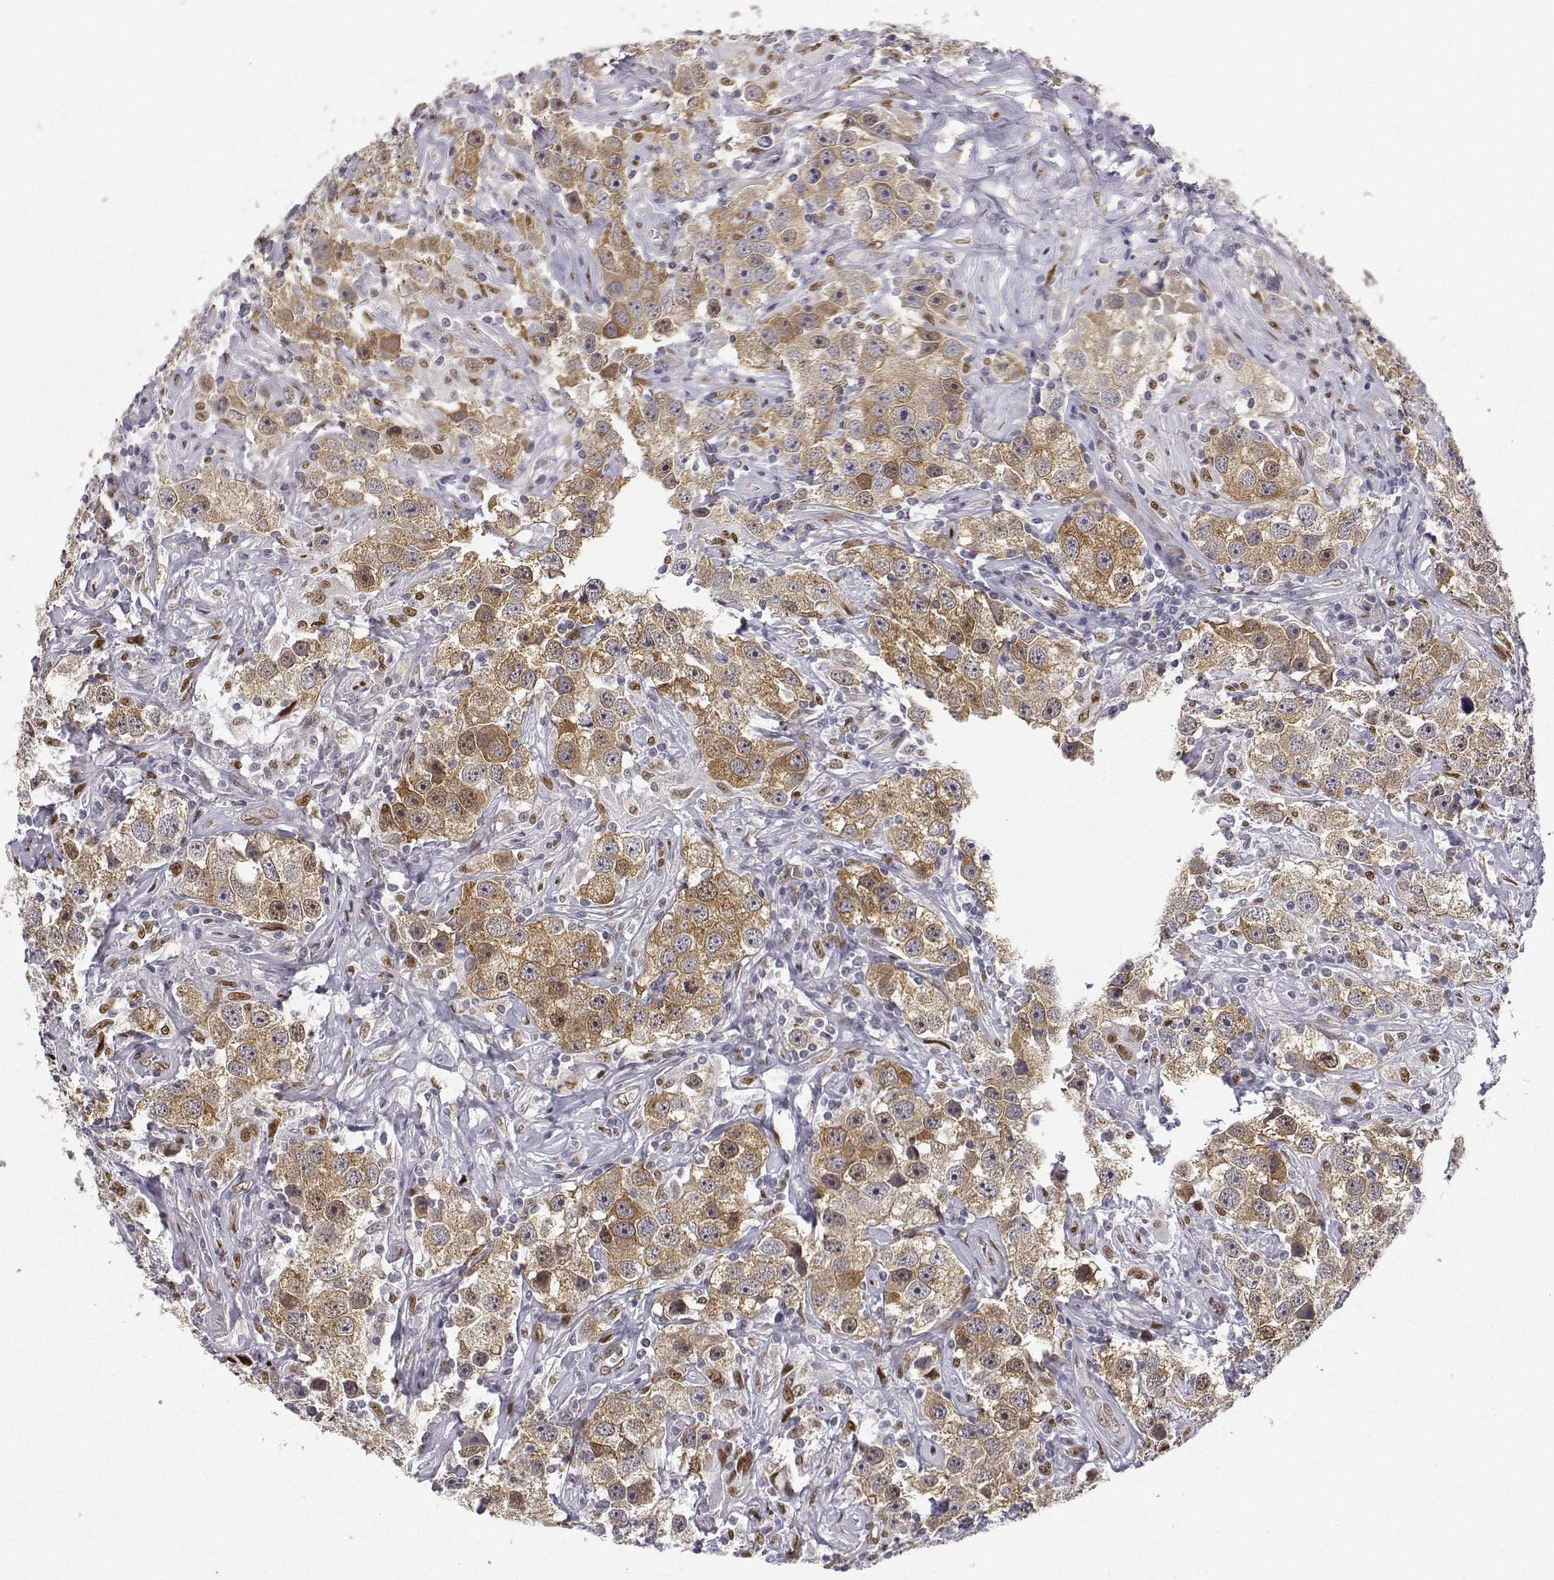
{"staining": {"intensity": "weak", "quantity": ">75%", "location": "cytoplasmic/membranous"}, "tissue": "testis cancer", "cell_type": "Tumor cells", "image_type": "cancer", "snomed": [{"axis": "morphology", "description": "Seminoma, NOS"}, {"axis": "topography", "description": "Testis"}], "caption": "Immunohistochemical staining of seminoma (testis) displays low levels of weak cytoplasmic/membranous expression in approximately >75% of tumor cells.", "gene": "PHGDH", "patient": {"sex": "male", "age": 49}}